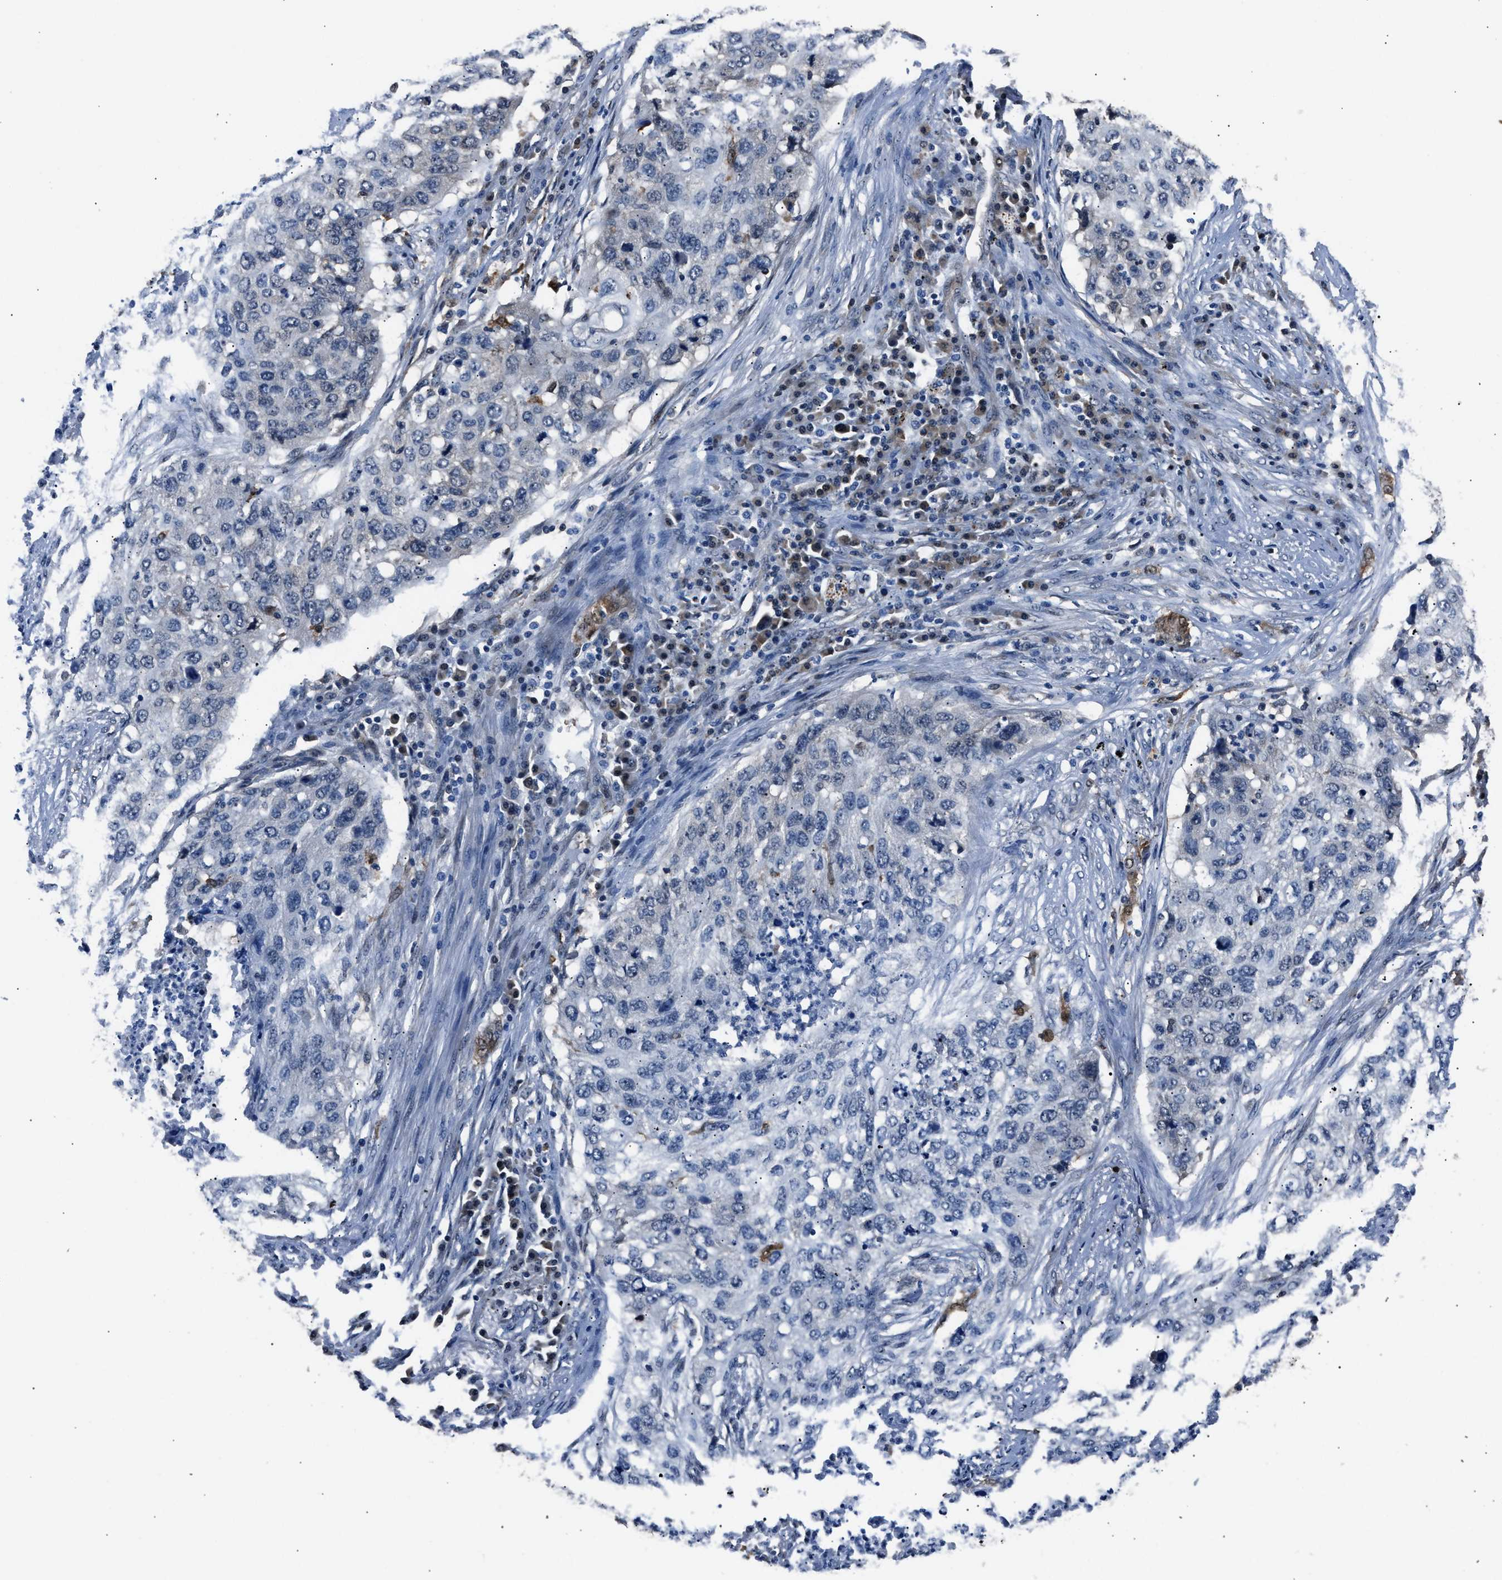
{"staining": {"intensity": "negative", "quantity": "none", "location": "none"}, "tissue": "lung cancer", "cell_type": "Tumor cells", "image_type": "cancer", "snomed": [{"axis": "morphology", "description": "Squamous cell carcinoma, NOS"}, {"axis": "topography", "description": "Lung"}], "caption": "Immunohistochemical staining of human squamous cell carcinoma (lung) shows no significant staining in tumor cells.", "gene": "PPA1", "patient": {"sex": "female", "age": 63}}